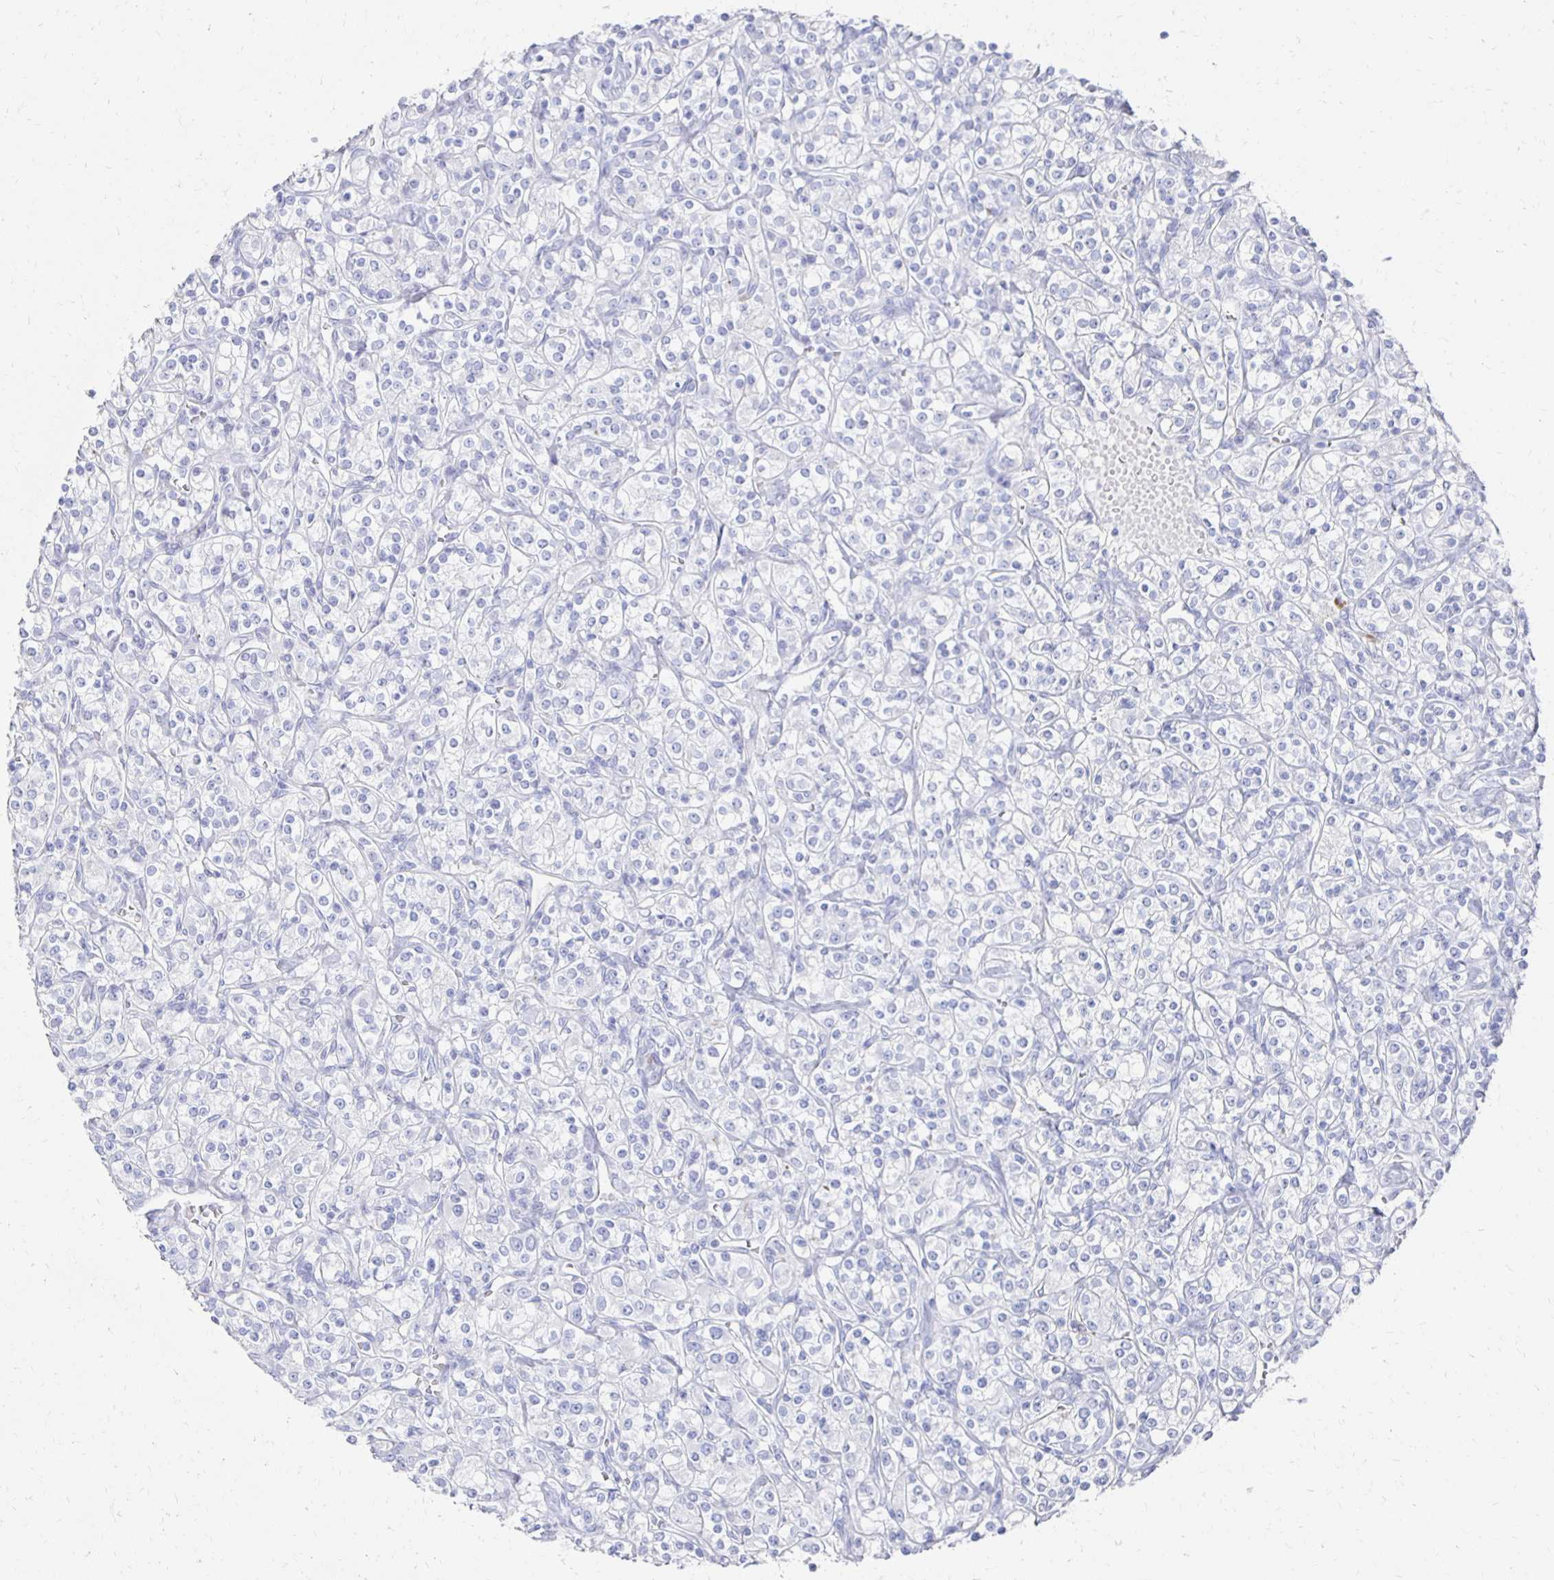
{"staining": {"intensity": "negative", "quantity": "none", "location": "none"}, "tissue": "renal cancer", "cell_type": "Tumor cells", "image_type": "cancer", "snomed": [{"axis": "morphology", "description": "Adenocarcinoma, NOS"}, {"axis": "topography", "description": "Kidney"}], "caption": "Immunohistochemistry image of neoplastic tissue: adenocarcinoma (renal) stained with DAB reveals no significant protein expression in tumor cells.", "gene": "PRDM7", "patient": {"sex": "male", "age": 77}}